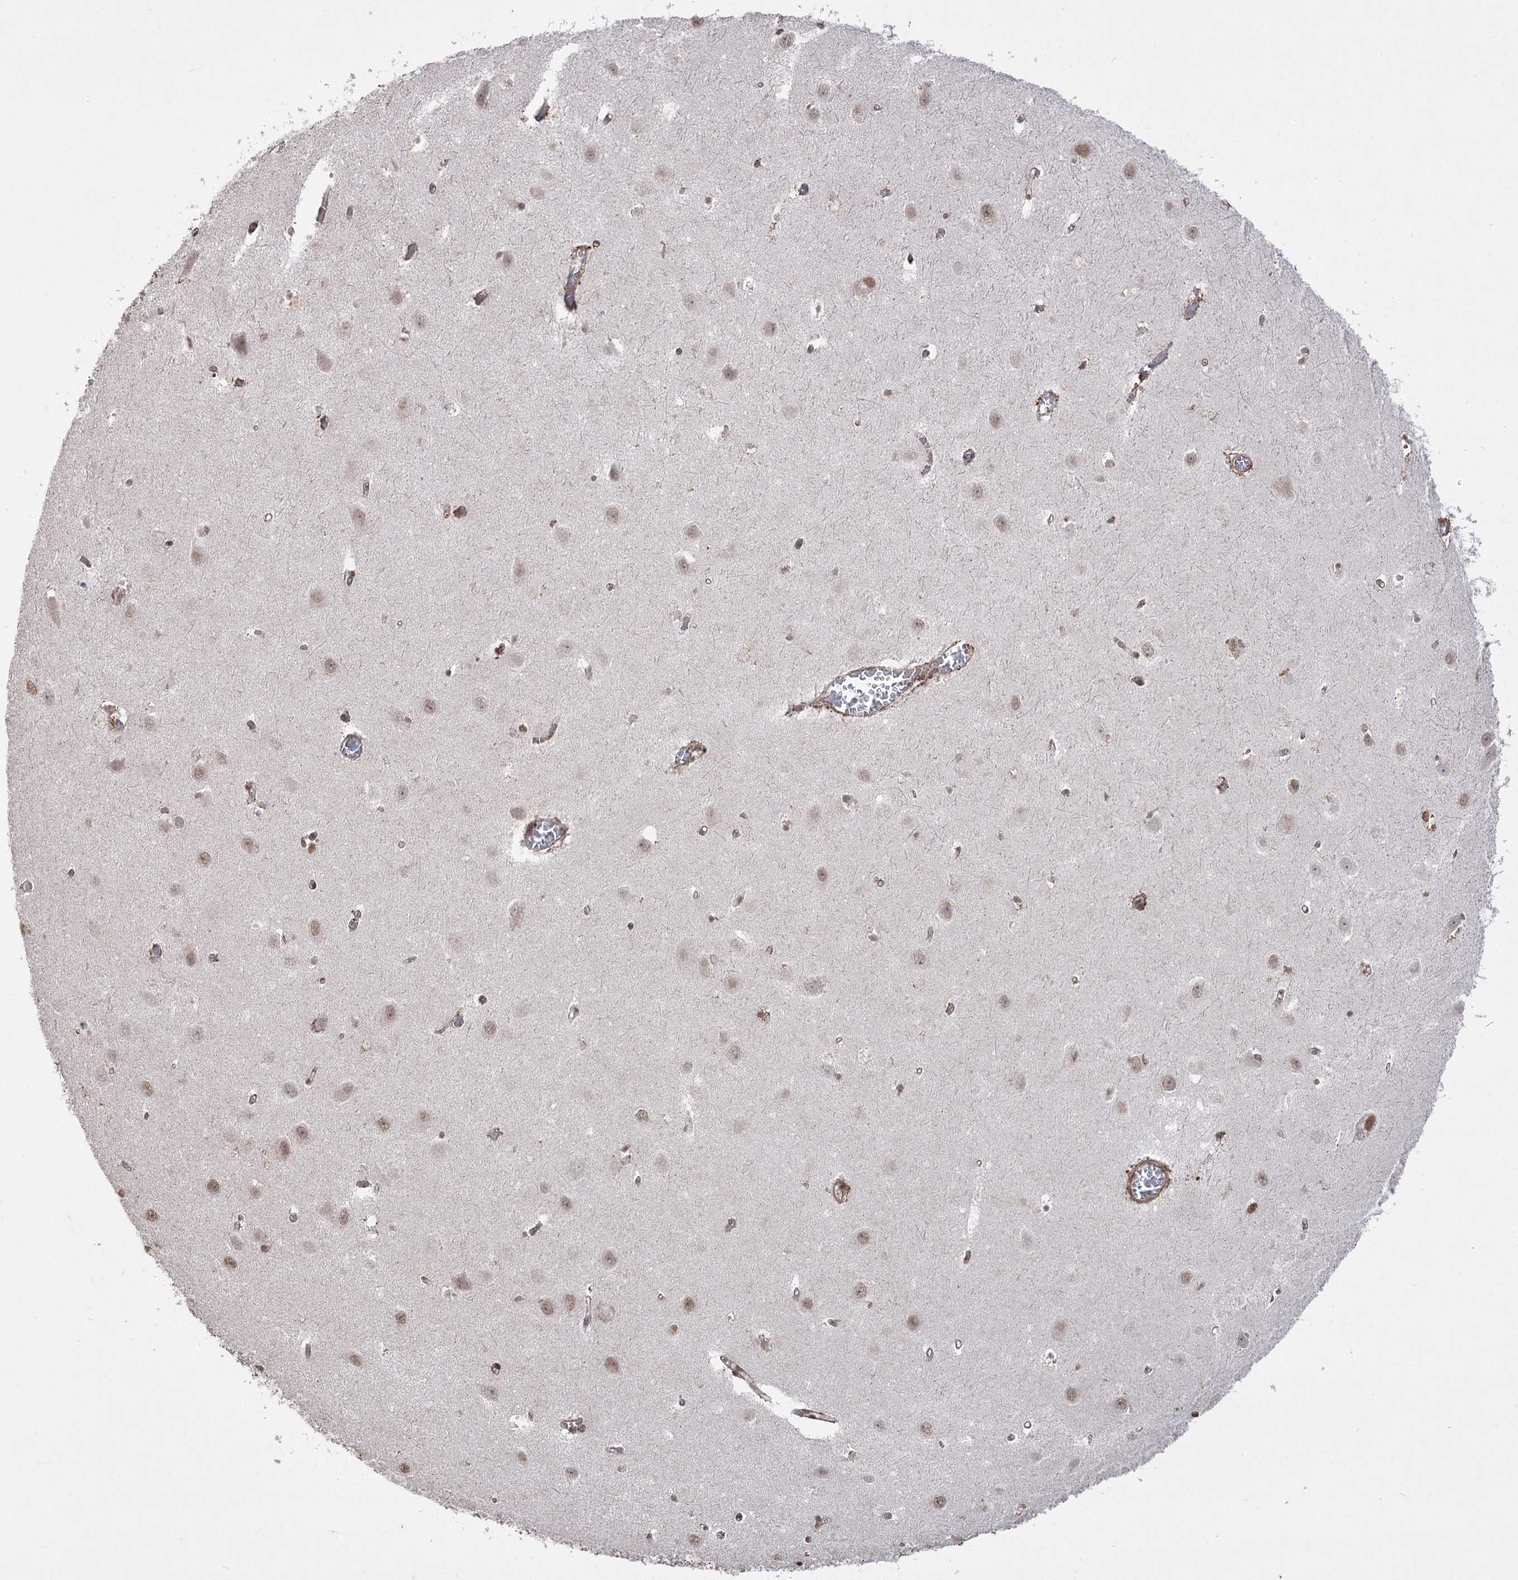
{"staining": {"intensity": "weak", "quantity": ">75%", "location": "cytoplasmic/membranous,nuclear"}, "tissue": "hippocampus", "cell_type": "Glial cells", "image_type": "normal", "snomed": [{"axis": "morphology", "description": "Normal tissue, NOS"}, {"axis": "topography", "description": "Hippocampus"}], "caption": "A high-resolution photomicrograph shows immunohistochemistry (IHC) staining of unremarkable hippocampus, which reveals weak cytoplasmic/membranous,nuclear positivity in approximately >75% of glial cells.", "gene": "ZSCAN23", "patient": {"sex": "female", "age": 64}}